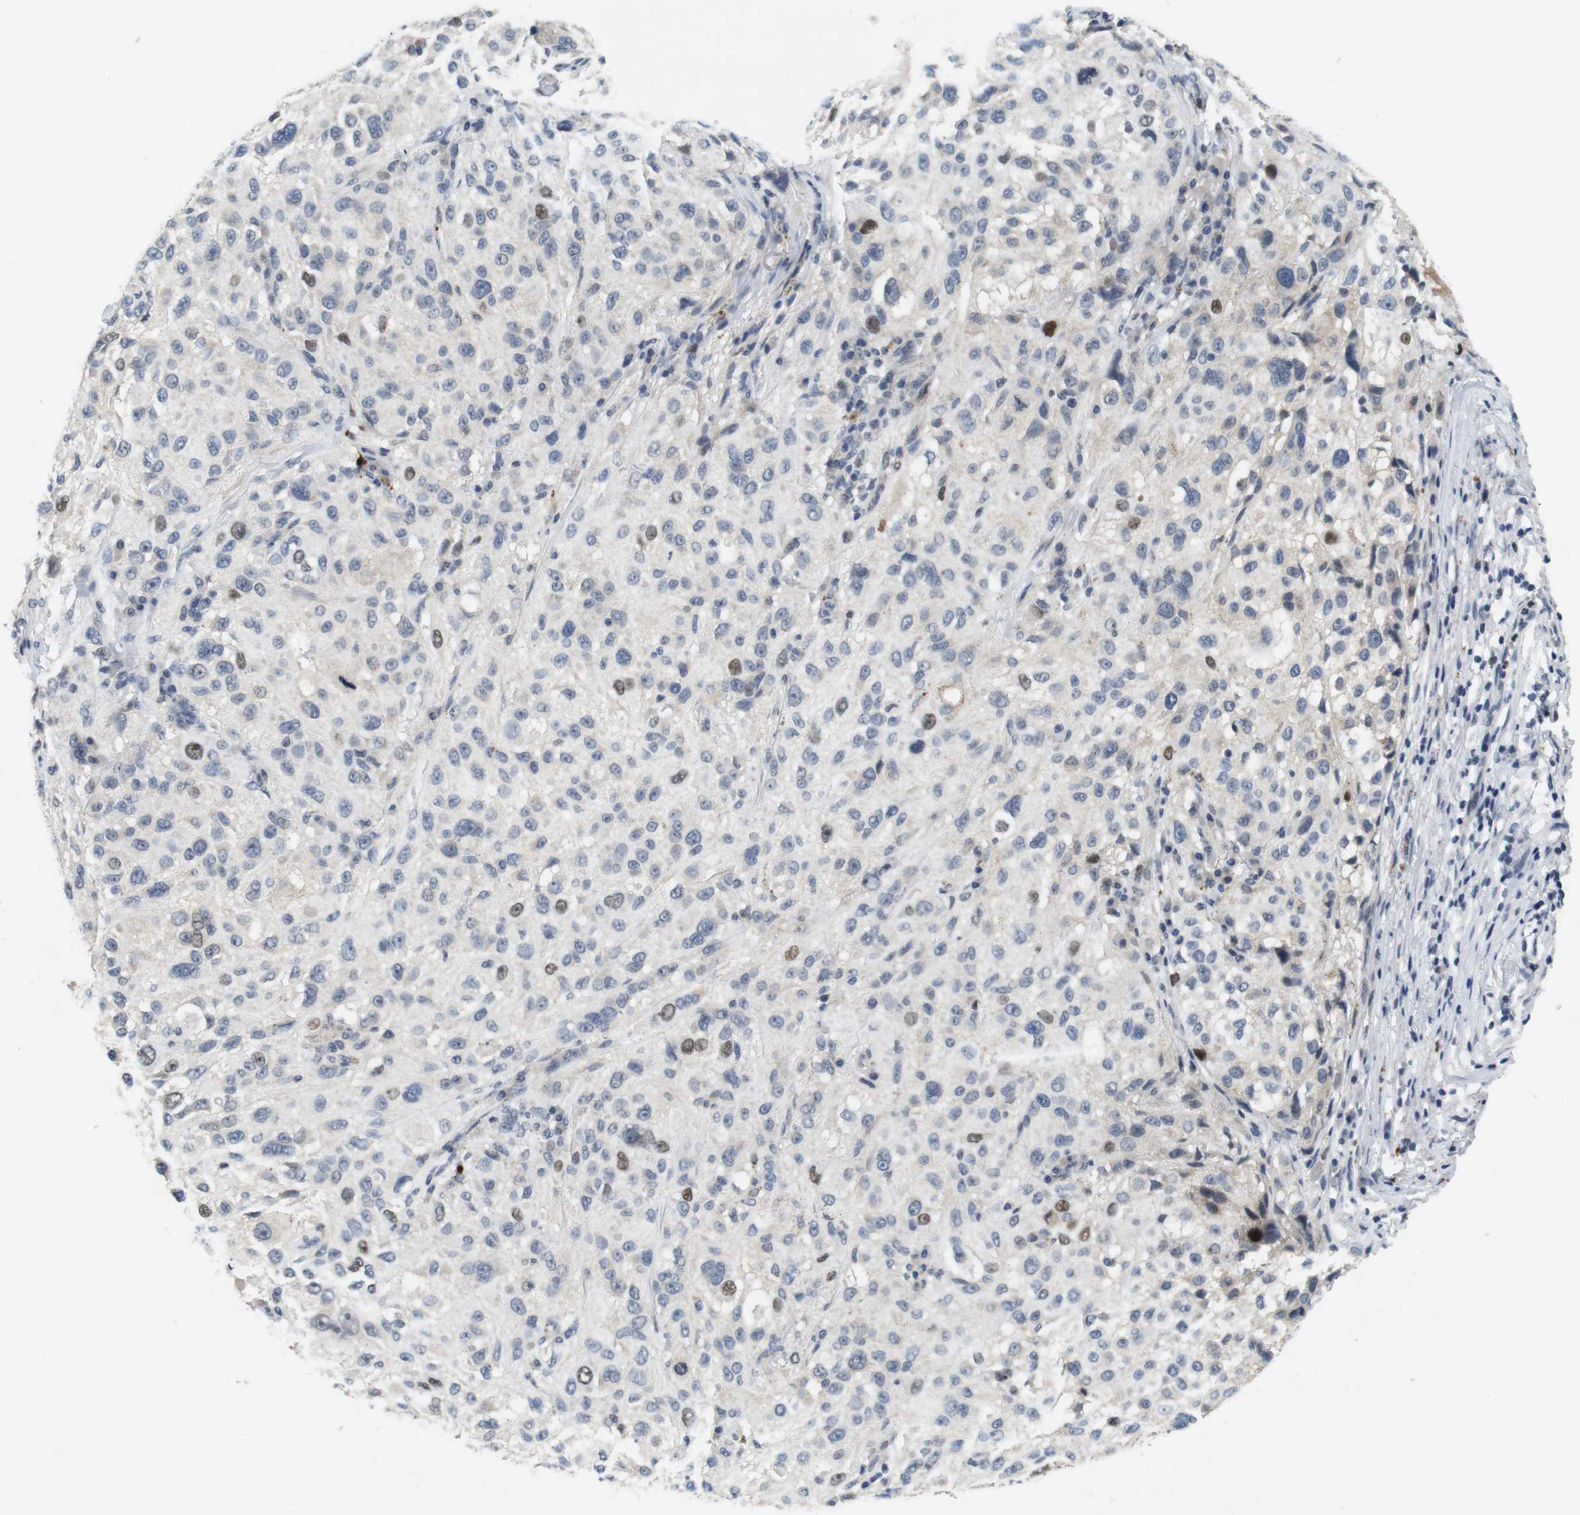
{"staining": {"intensity": "moderate", "quantity": "<25%", "location": "nuclear"}, "tissue": "melanoma", "cell_type": "Tumor cells", "image_type": "cancer", "snomed": [{"axis": "morphology", "description": "Necrosis, NOS"}, {"axis": "morphology", "description": "Malignant melanoma, NOS"}, {"axis": "topography", "description": "Skin"}], "caption": "Moderate nuclear staining is seen in about <25% of tumor cells in melanoma. Immunohistochemistry stains the protein of interest in brown and the nuclei are stained blue.", "gene": "SKP2", "patient": {"sex": "female", "age": 87}}